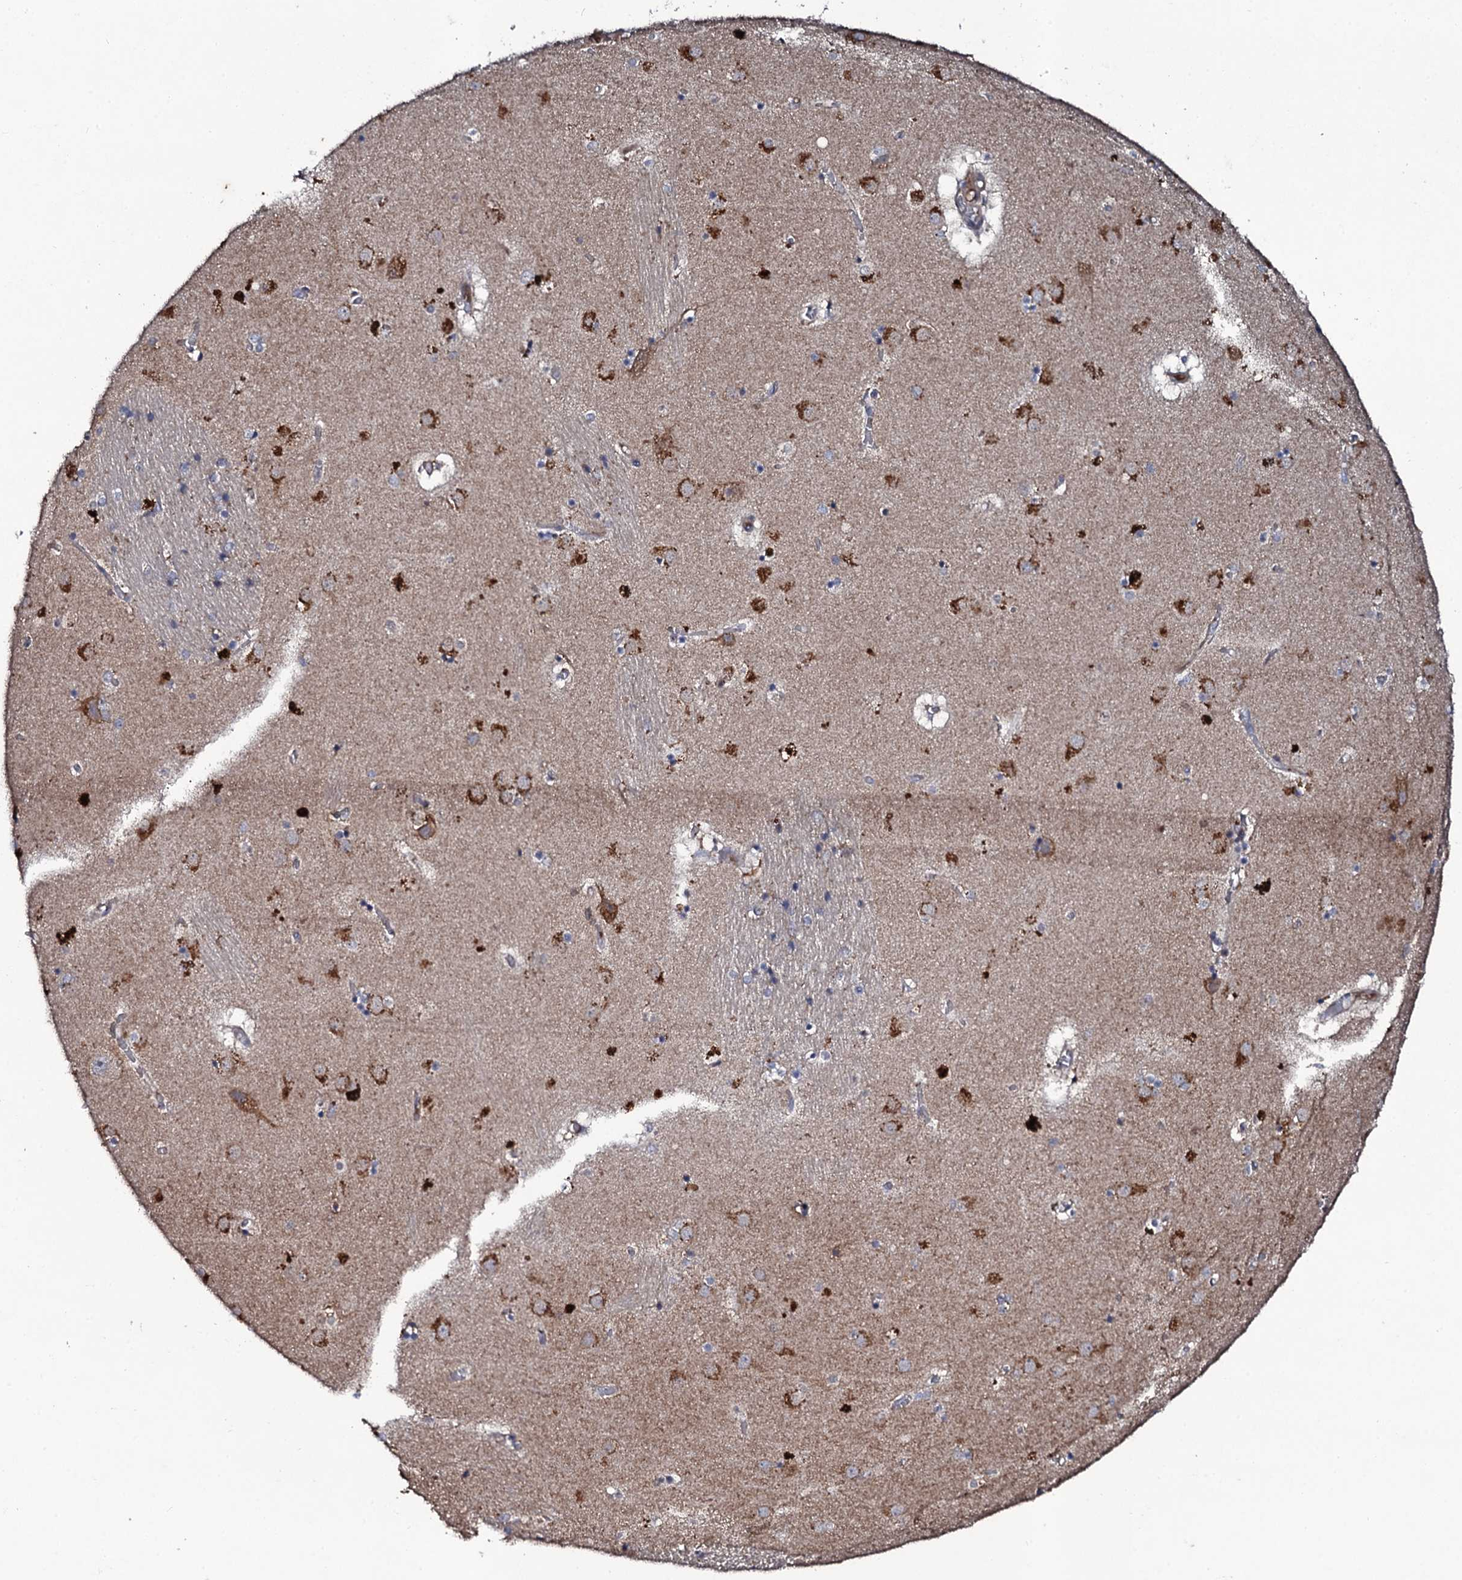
{"staining": {"intensity": "weak", "quantity": "<25%", "location": "cytoplasmic/membranous"}, "tissue": "caudate", "cell_type": "Glial cells", "image_type": "normal", "snomed": [{"axis": "morphology", "description": "Normal tissue, NOS"}, {"axis": "topography", "description": "Lateral ventricle wall"}], "caption": "An immunohistochemistry (IHC) photomicrograph of unremarkable caudate is shown. There is no staining in glial cells of caudate. (Stains: DAB IHC with hematoxylin counter stain, Microscopy: brightfield microscopy at high magnification).", "gene": "LRRC28", "patient": {"sex": "male", "age": 70}}